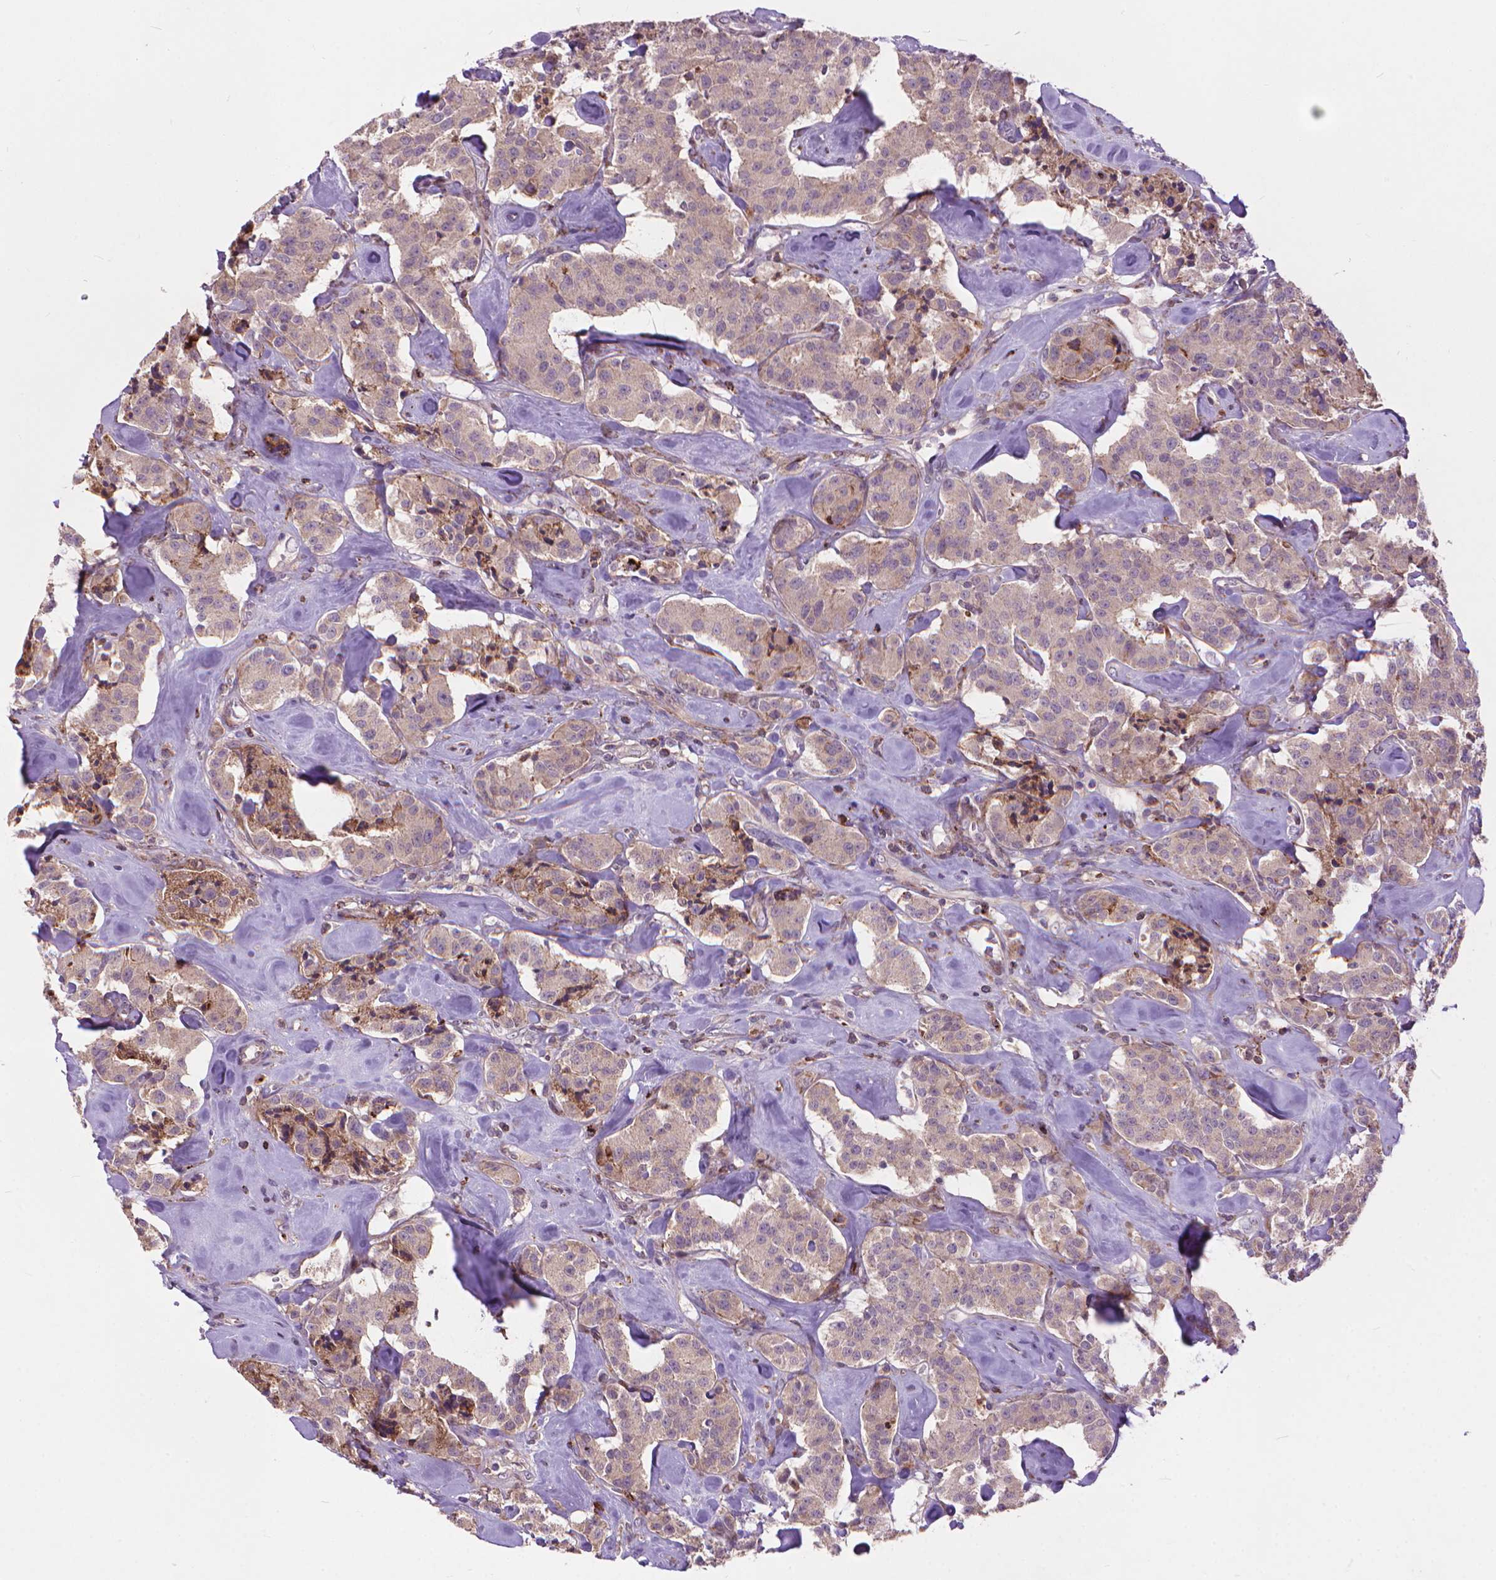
{"staining": {"intensity": "negative", "quantity": "none", "location": "none"}, "tissue": "carcinoid", "cell_type": "Tumor cells", "image_type": "cancer", "snomed": [{"axis": "morphology", "description": "Carcinoid, malignant, NOS"}, {"axis": "topography", "description": "Pancreas"}], "caption": "Tumor cells show no significant protein positivity in carcinoid.", "gene": "MYH14", "patient": {"sex": "male", "age": 41}}